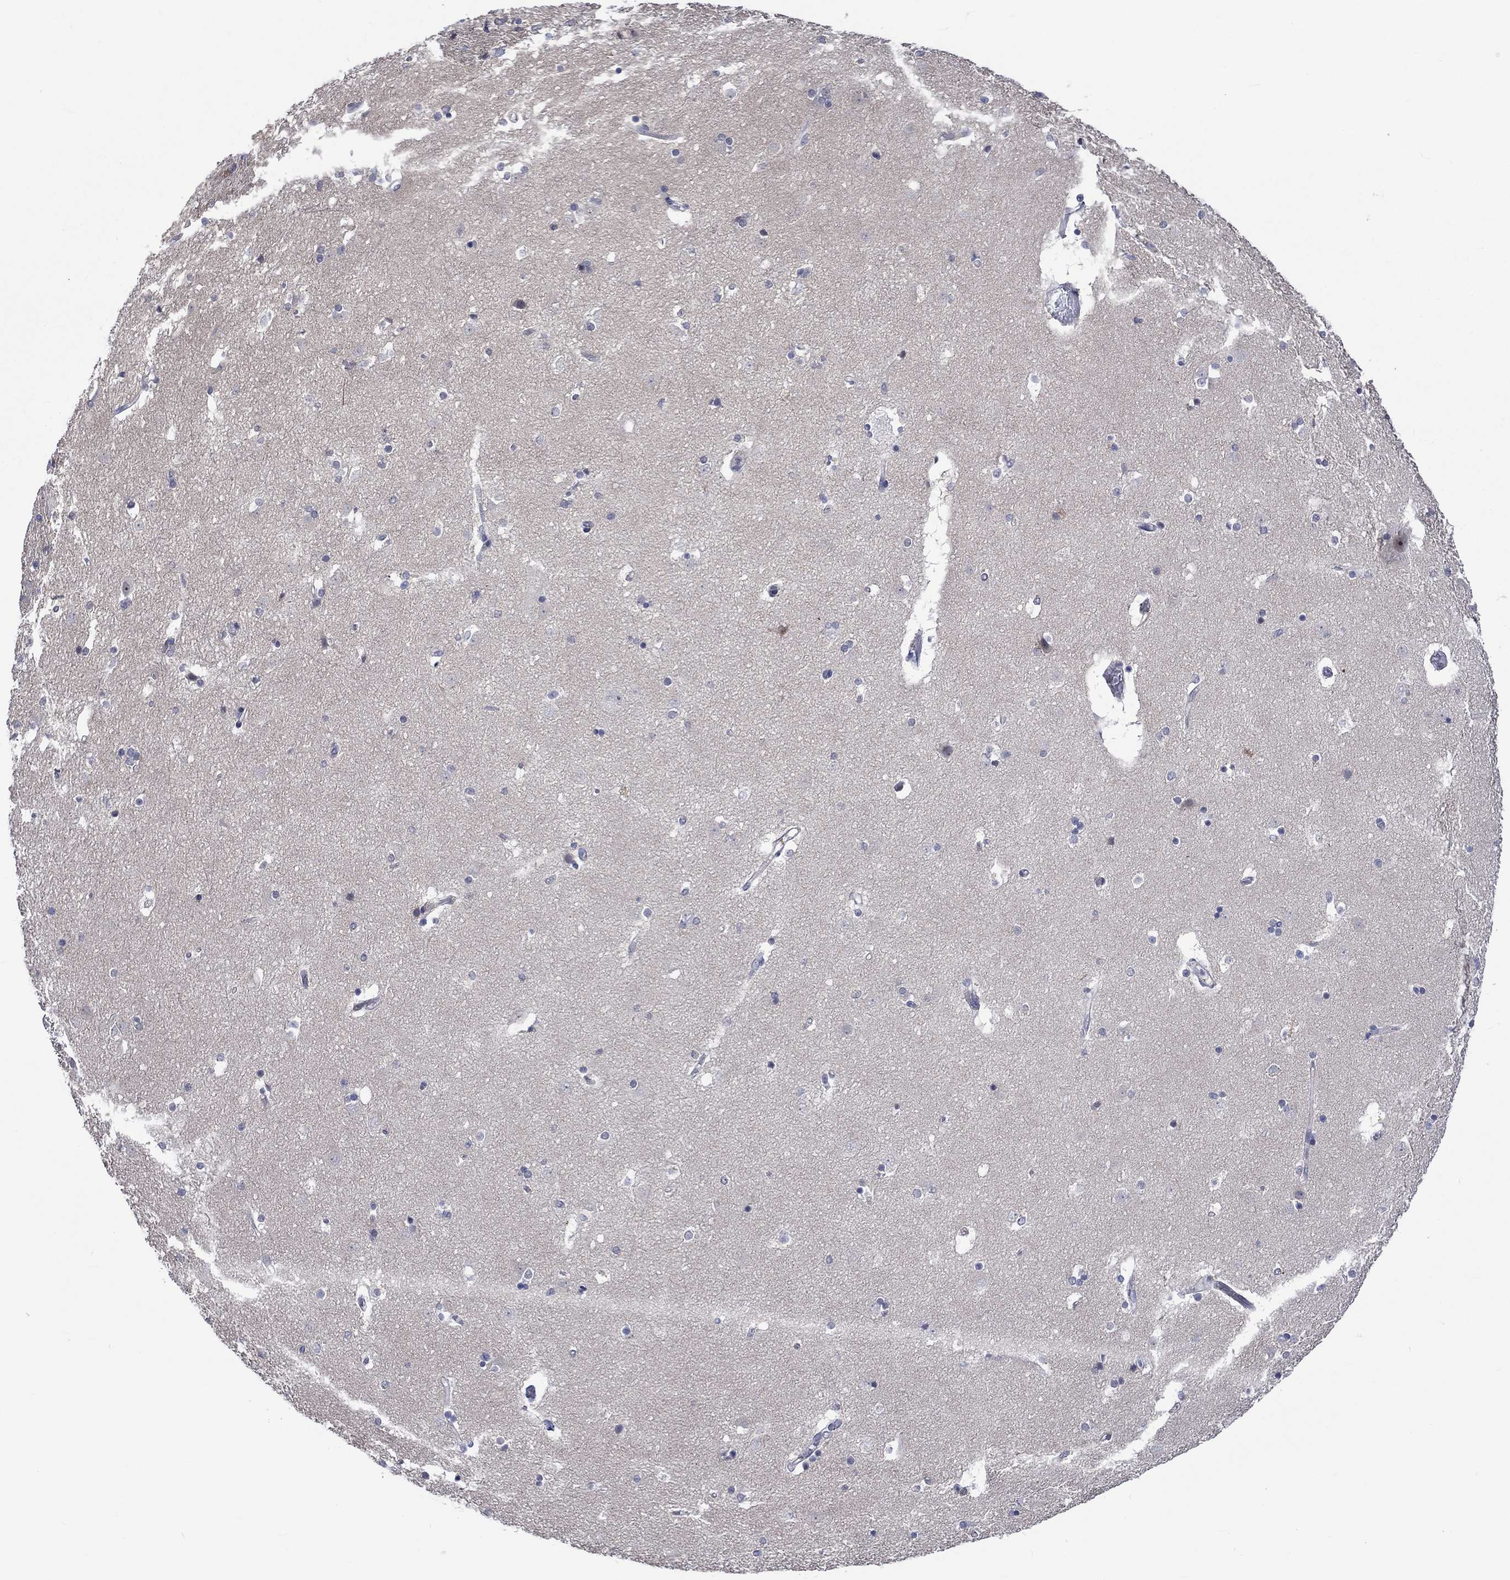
{"staining": {"intensity": "negative", "quantity": "none", "location": "none"}, "tissue": "caudate", "cell_type": "Glial cells", "image_type": "normal", "snomed": [{"axis": "morphology", "description": "Normal tissue, NOS"}, {"axis": "topography", "description": "Lateral ventricle wall"}], "caption": "This is a image of immunohistochemistry (IHC) staining of unremarkable caudate, which shows no staining in glial cells.", "gene": "E2F8", "patient": {"sex": "male", "age": 51}}